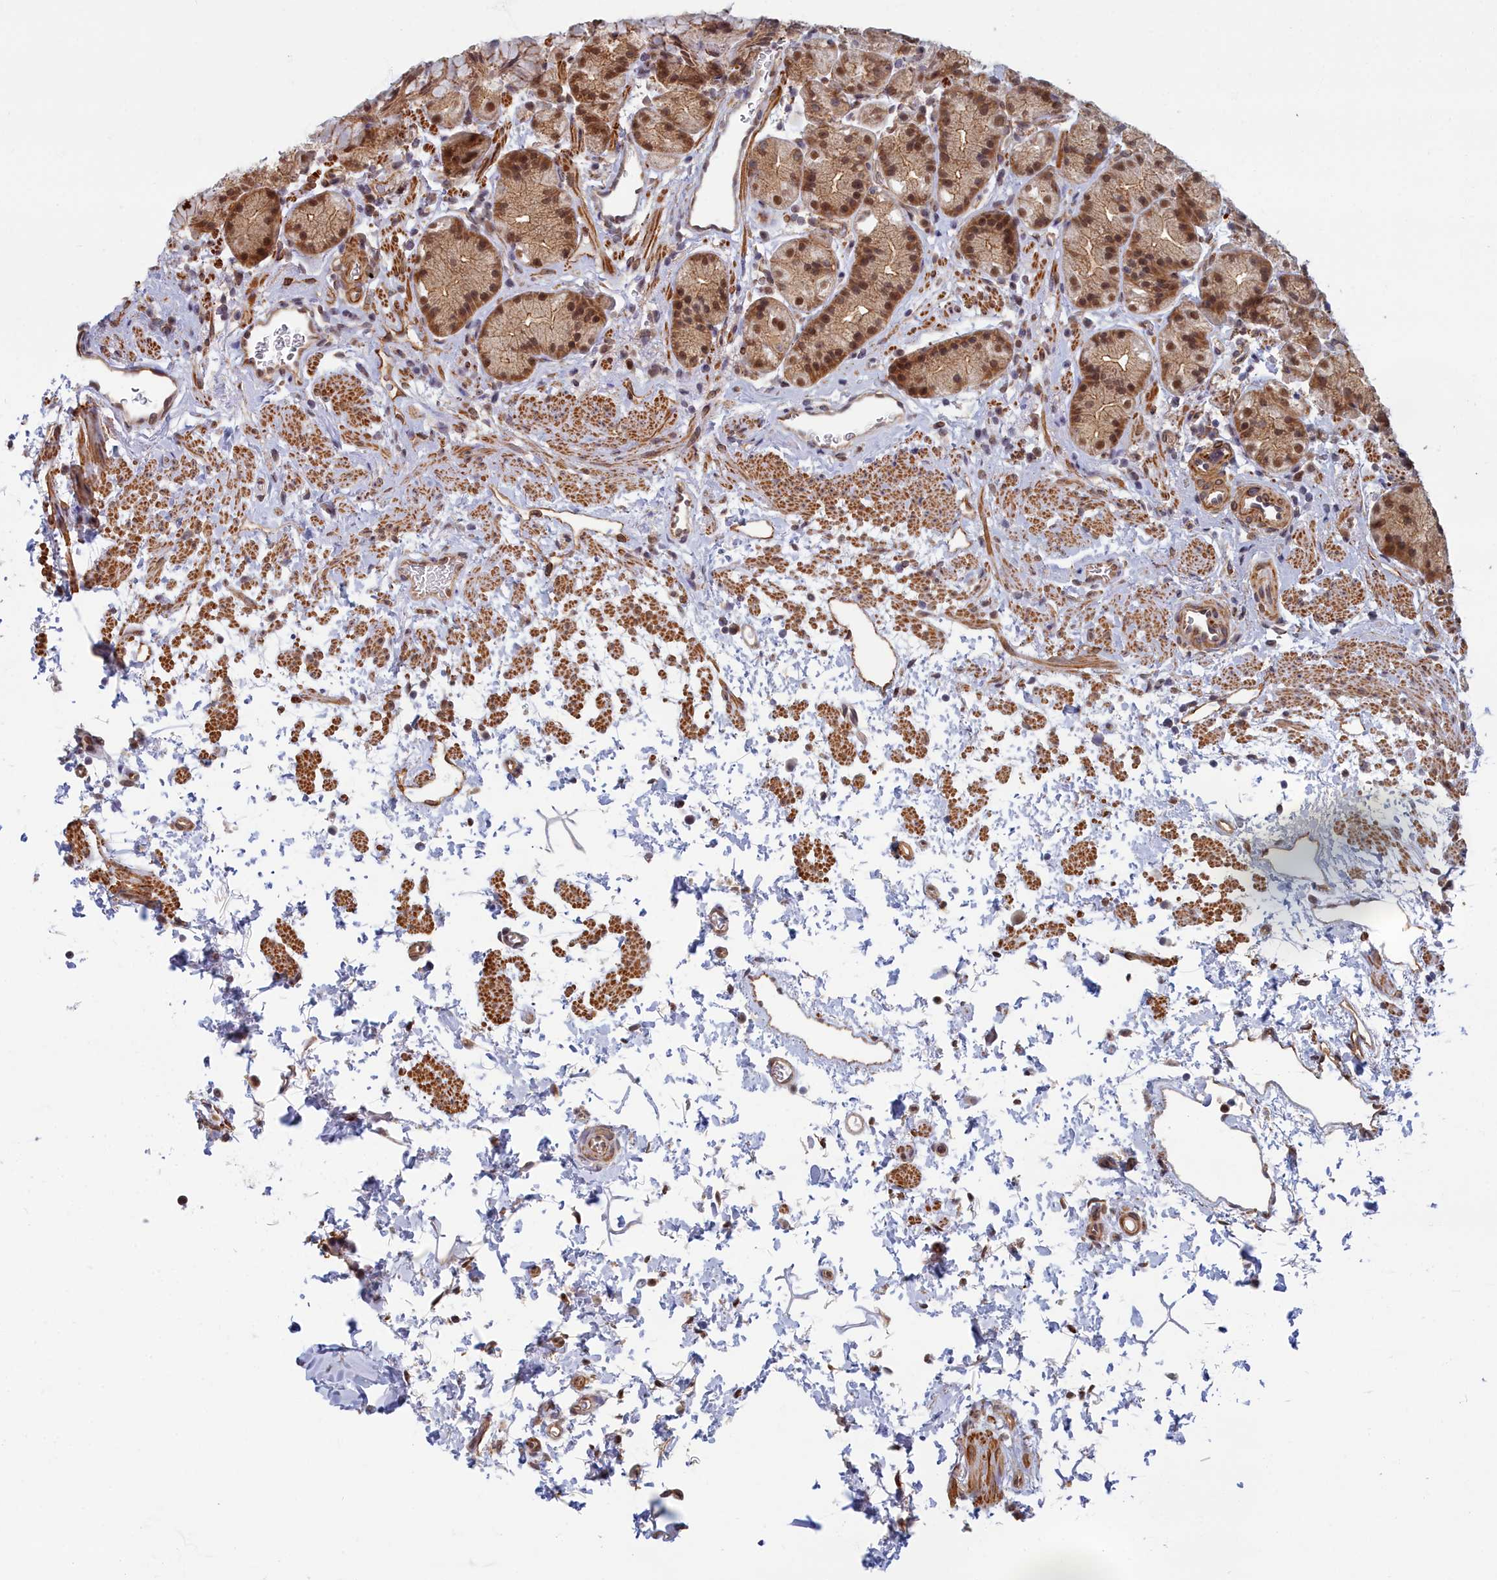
{"staining": {"intensity": "moderate", "quantity": ">75%", "location": "cytoplasmic/membranous,nuclear"}, "tissue": "stomach", "cell_type": "Glandular cells", "image_type": "normal", "snomed": [{"axis": "morphology", "description": "Normal tissue, NOS"}, {"axis": "topography", "description": "Stomach"}], "caption": "Moderate cytoplasmic/membranous,nuclear expression for a protein is present in approximately >75% of glandular cells of normal stomach using immunohistochemistry.", "gene": "MAK16", "patient": {"sex": "male", "age": 63}}